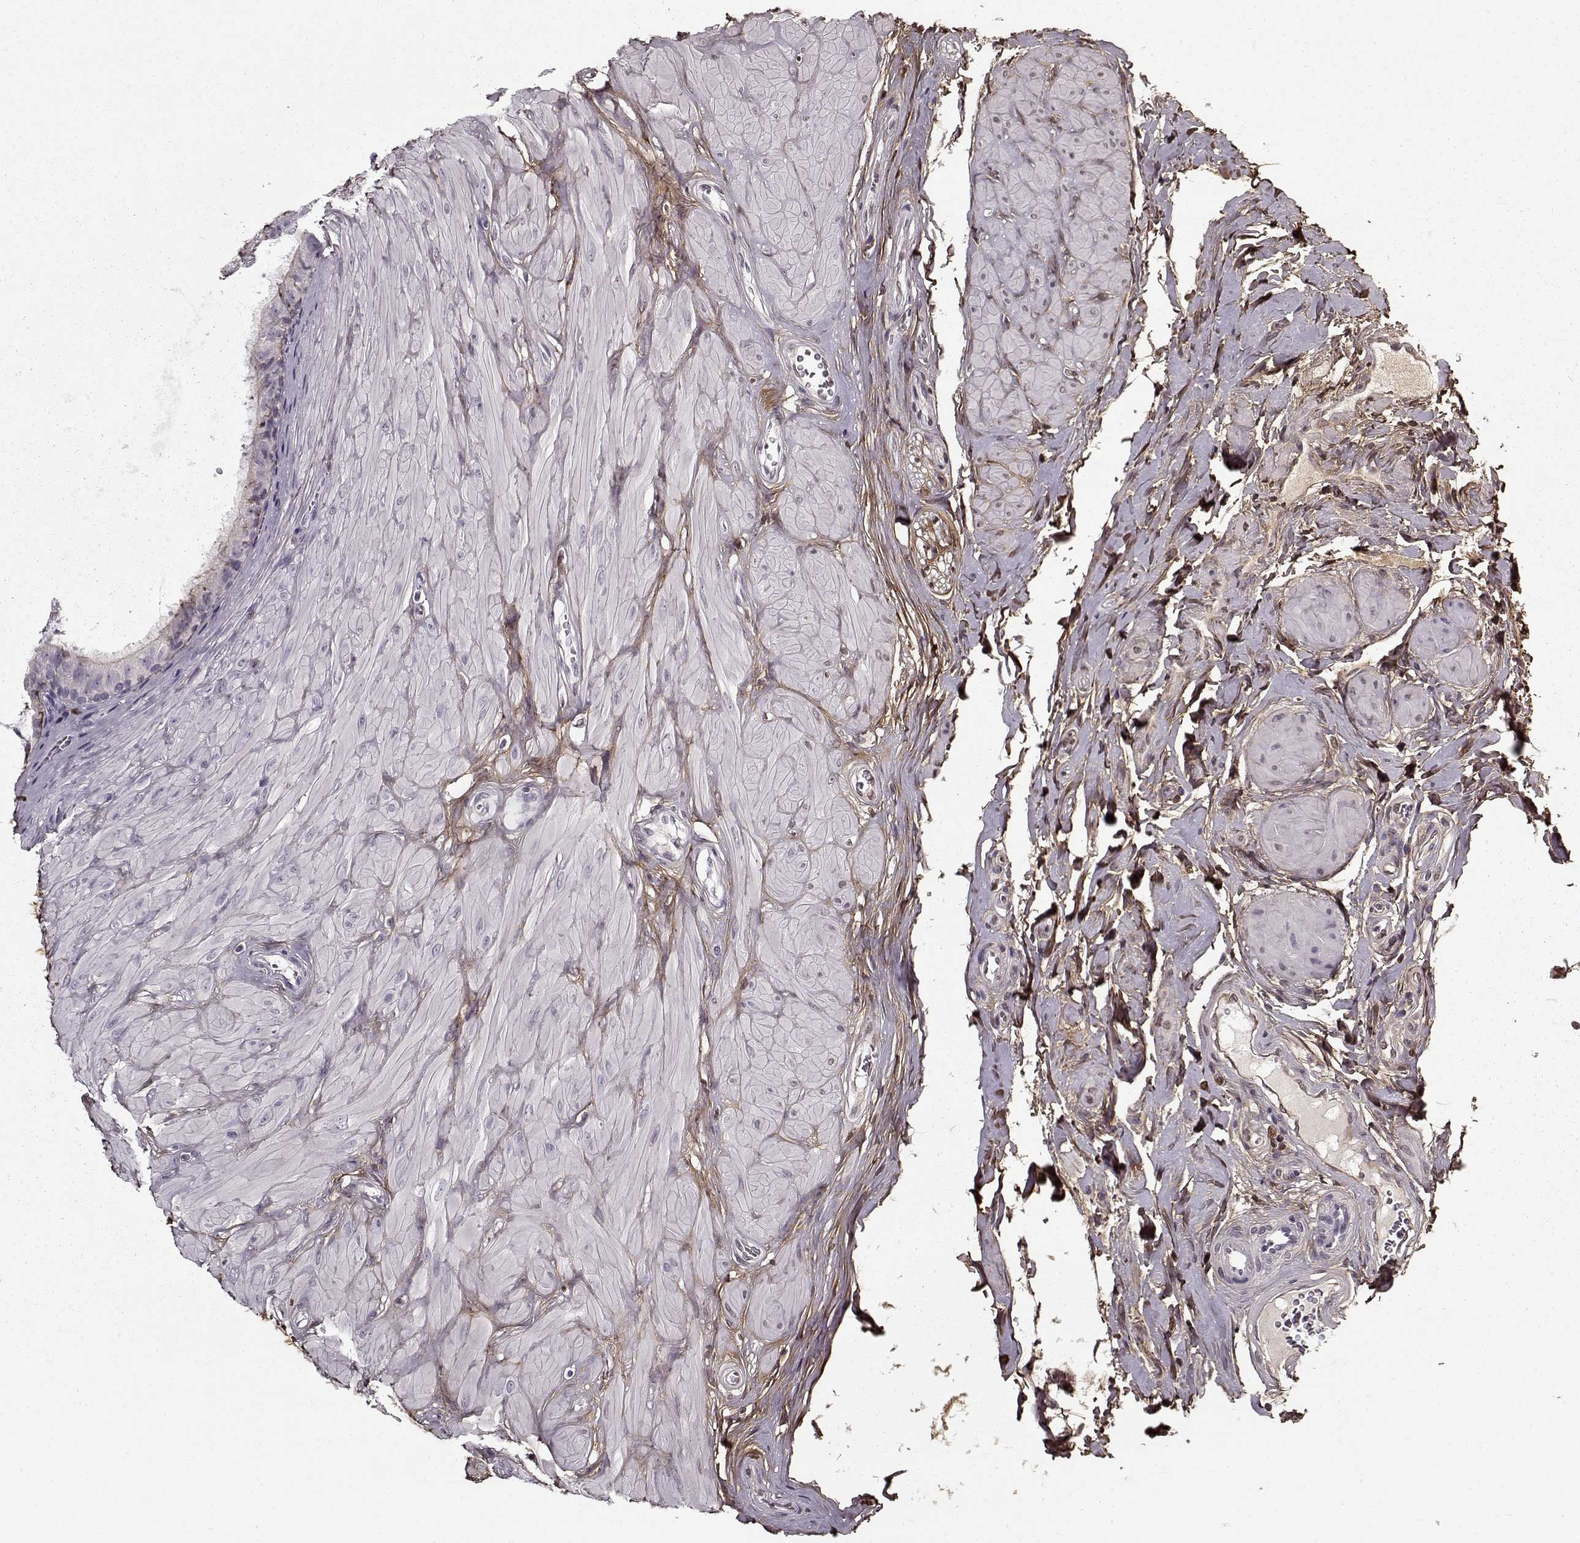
{"staining": {"intensity": "negative", "quantity": "none", "location": "none"}, "tissue": "epididymis", "cell_type": "Glandular cells", "image_type": "normal", "snomed": [{"axis": "morphology", "description": "Normal tissue, NOS"}, {"axis": "topography", "description": "Epididymis"}], "caption": "A high-resolution histopathology image shows immunohistochemistry staining of unremarkable epididymis, which shows no significant expression in glandular cells. Nuclei are stained in blue.", "gene": "LUM", "patient": {"sex": "male", "age": 37}}